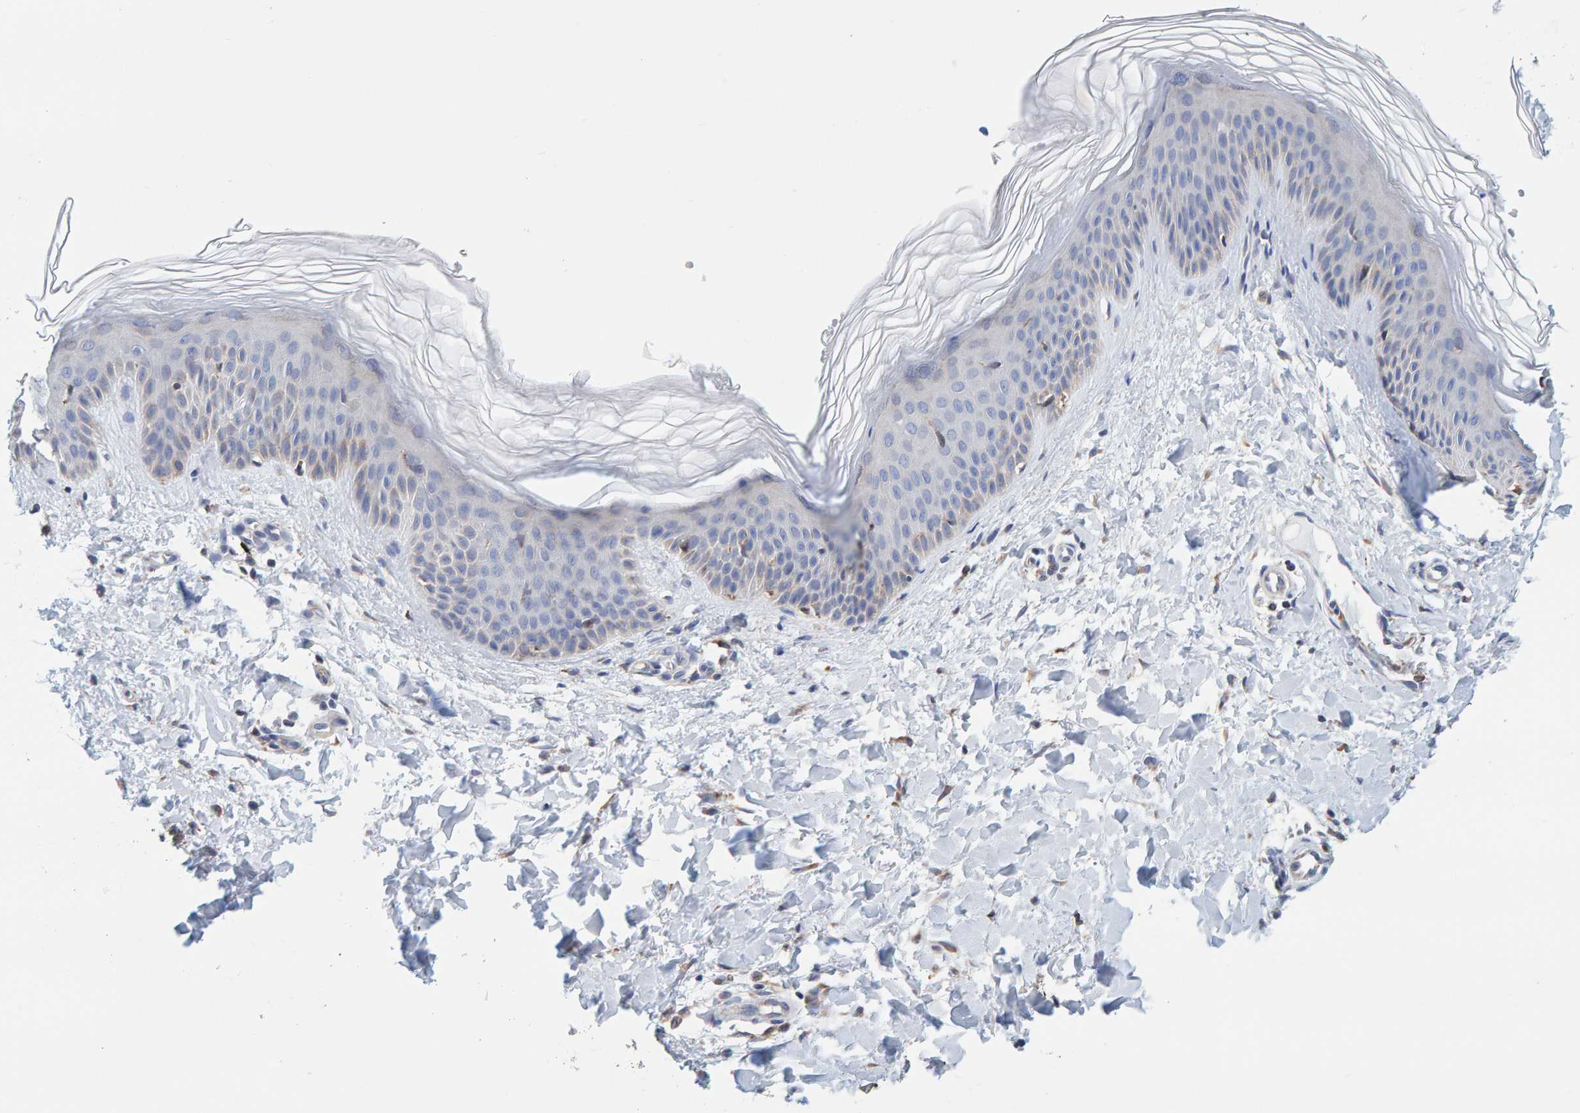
{"staining": {"intensity": "negative", "quantity": "none", "location": "none"}, "tissue": "skin", "cell_type": "Fibroblasts", "image_type": "normal", "snomed": [{"axis": "morphology", "description": "Normal tissue, NOS"}, {"axis": "morphology", "description": "Malignant melanoma, Metastatic site"}, {"axis": "topography", "description": "Skin"}], "caption": "Immunohistochemical staining of benign human skin demonstrates no significant positivity in fibroblasts. (Stains: DAB immunohistochemistry (IHC) with hematoxylin counter stain, Microscopy: brightfield microscopy at high magnification).", "gene": "SGPL1", "patient": {"sex": "male", "age": 41}}